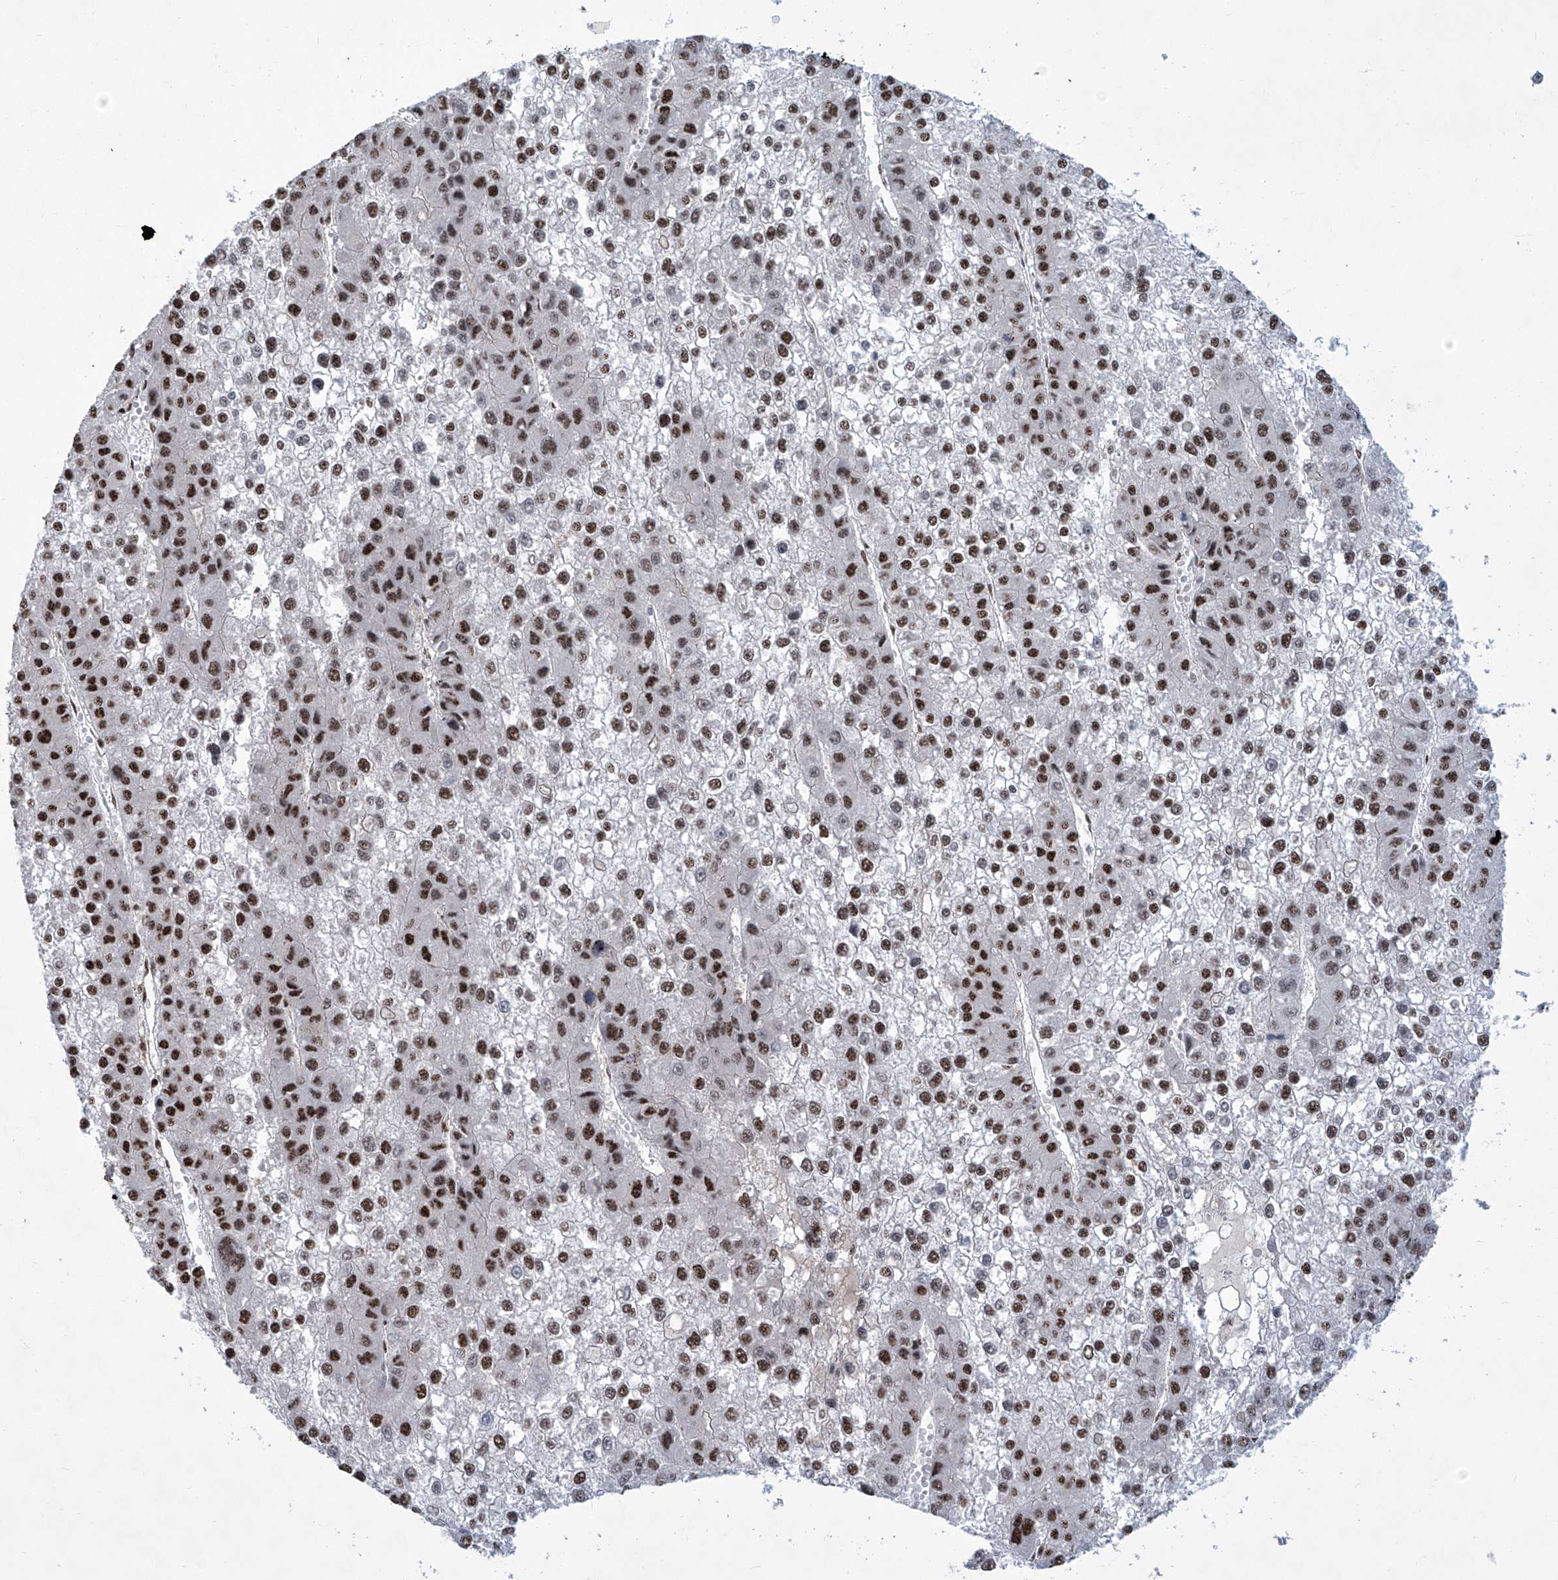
{"staining": {"intensity": "strong", "quantity": ">75%", "location": "nuclear"}, "tissue": "liver cancer", "cell_type": "Tumor cells", "image_type": "cancer", "snomed": [{"axis": "morphology", "description": "Carcinoma, Hepatocellular, NOS"}, {"axis": "topography", "description": "Liver"}], "caption": "Liver cancer (hepatocellular carcinoma) was stained to show a protein in brown. There is high levels of strong nuclear staining in about >75% of tumor cells. (Stains: DAB (3,3'-diaminobenzidine) in brown, nuclei in blue, Microscopy: brightfield microscopy at high magnification).", "gene": "FBXL4", "patient": {"sex": "female", "age": 73}}